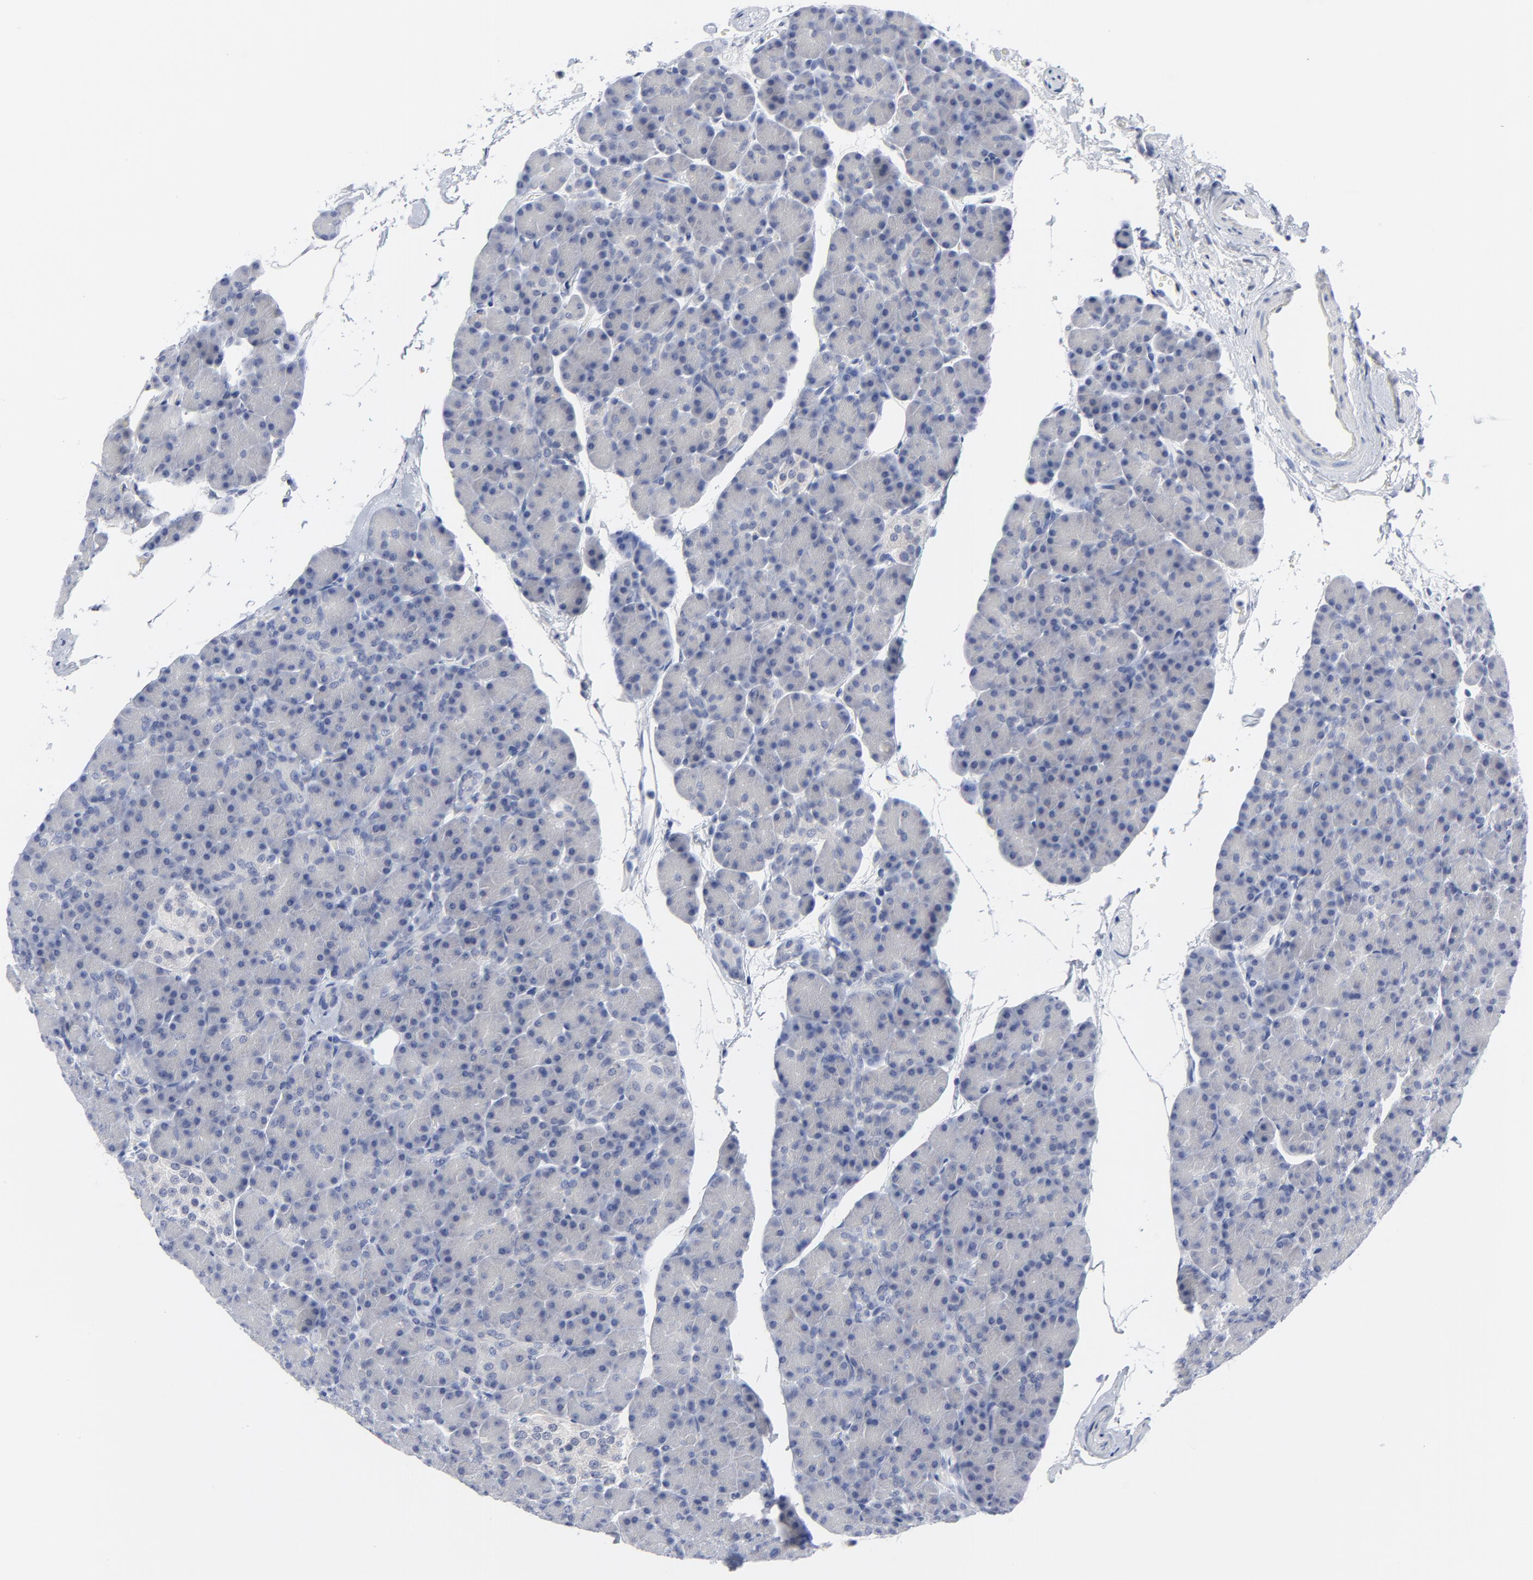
{"staining": {"intensity": "negative", "quantity": "none", "location": "none"}, "tissue": "pancreas", "cell_type": "Exocrine glandular cells", "image_type": "normal", "snomed": [{"axis": "morphology", "description": "Normal tissue, NOS"}, {"axis": "topography", "description": "Pancreas"}], "caption": "Human pancreas stained for a protein using immunohistochemistry (IHC) shows no expression in exocrine glandular cells.", "gene": "CLEC4G", "patient": {"sex": "female", "age": 43}}